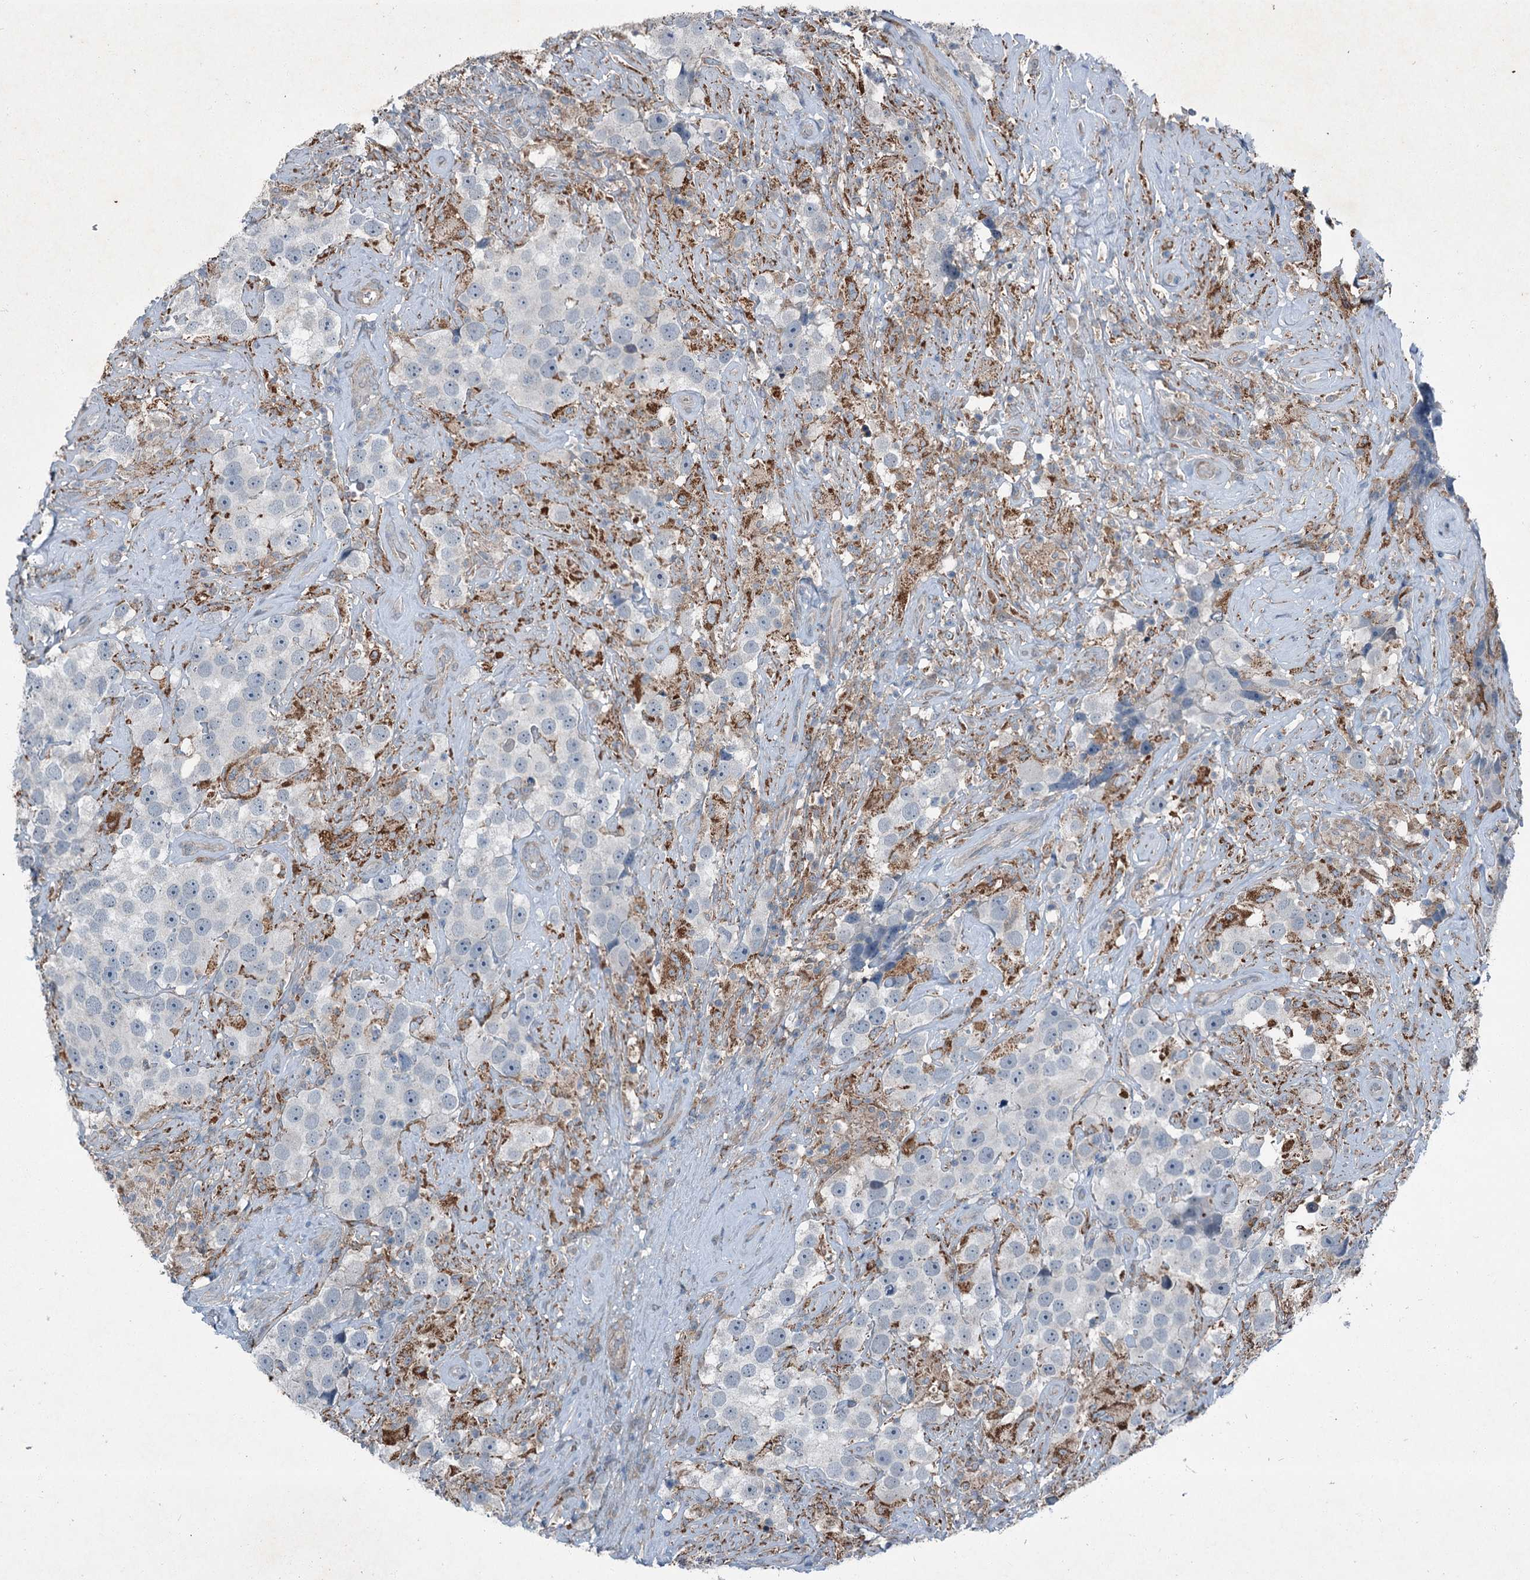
{"staining": {"intensity": "negative", "quantity": "none", "location": "none"}, "tissue": "testis cancer", "cell_type": "Tumor cells", "image_type": "cancer", "snomed": [{"axis": "morphology", "description": "Seminoma, NOS"}, {"axis": "topography", "description": "Testis"}], "caption": "This is an immunohistochemistry (IHC) micrograph of testis cancer (seminoma). There is no positivity in tumor cells.", "gene": "AXL", "patient": {"sex": "male", "age": 49}}